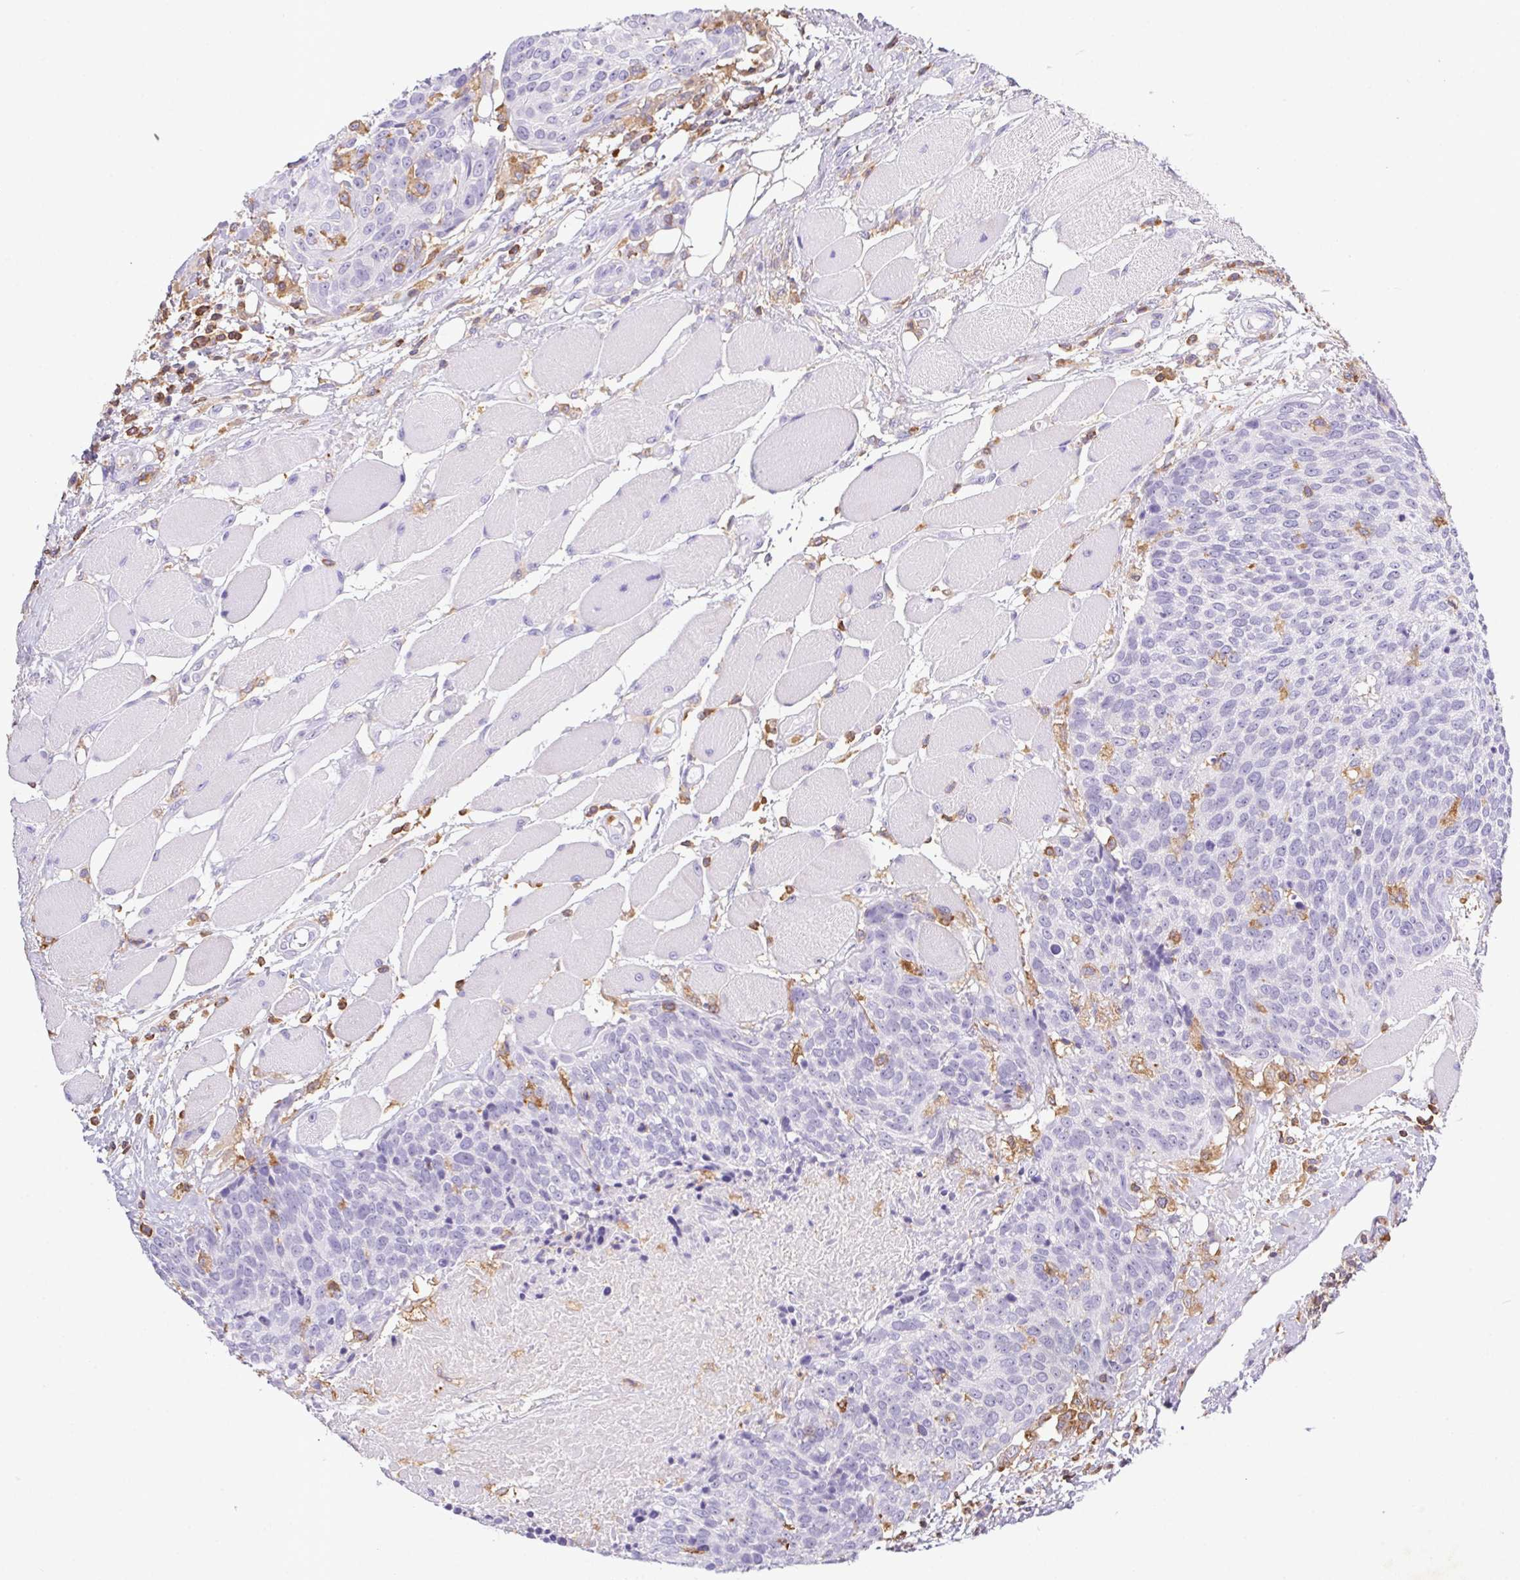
{"staining": {"intensity": "negative", "quantity": "none", "location": "none"}, "tissue": "head and neck cancer", "cell_type": "Tumor cells", "image_type": "cancer", "snomed": [{"axis": "morphology", "description": "Squamous cell carcinoma, NOS"}, {"axis": "topography", "description": "Oral tissue"}, {"axis": "topography", "description": "Head-Neck"}], "caption": "Human squamous cell carcinoma (head and neck) stained for a protein using IHC reveals no expression in tumor cells.", "gene": "APBB1IP", "patient": {"sex": "male", "age": 64}}